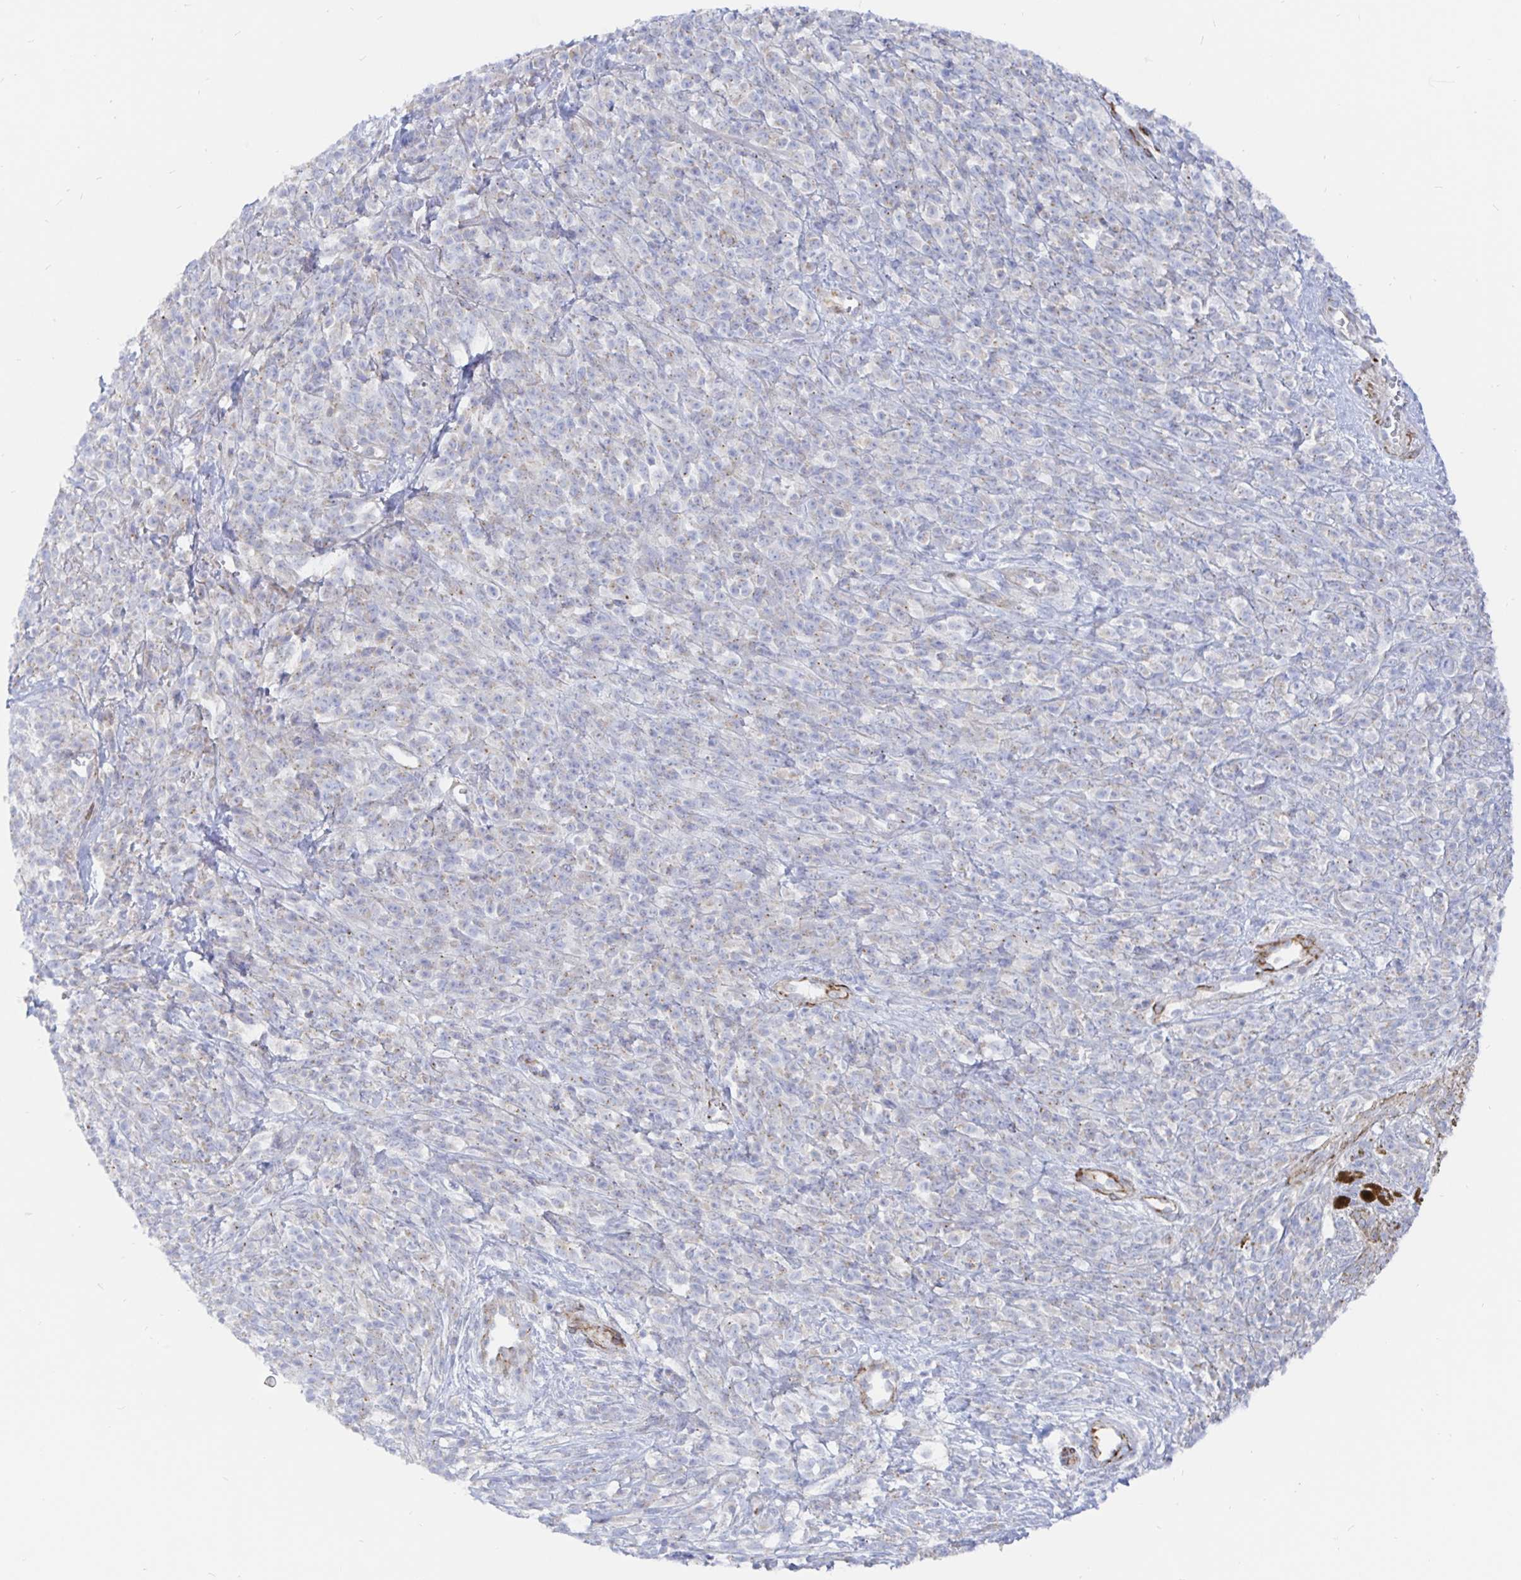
{"staining": {"intensity": "negative", "quantity": "none", "location": "none"}, "tissue": "melanoma", "cell_type": "Tumor cells", "image_type": "cancer", "snomed": [{"axis": "morphology", "description": "Malignant melanoma, NOS"}, {"axis": "topography", "description": "Skin"}, {"axis": "topography", "description": "Skin of trunk"}], "caption": "Immunohistochemical staining of melanoma reveals no significant staining in tumor cells.", "gene": "COX16", "patient": {"sex": "male", "age": 74}}